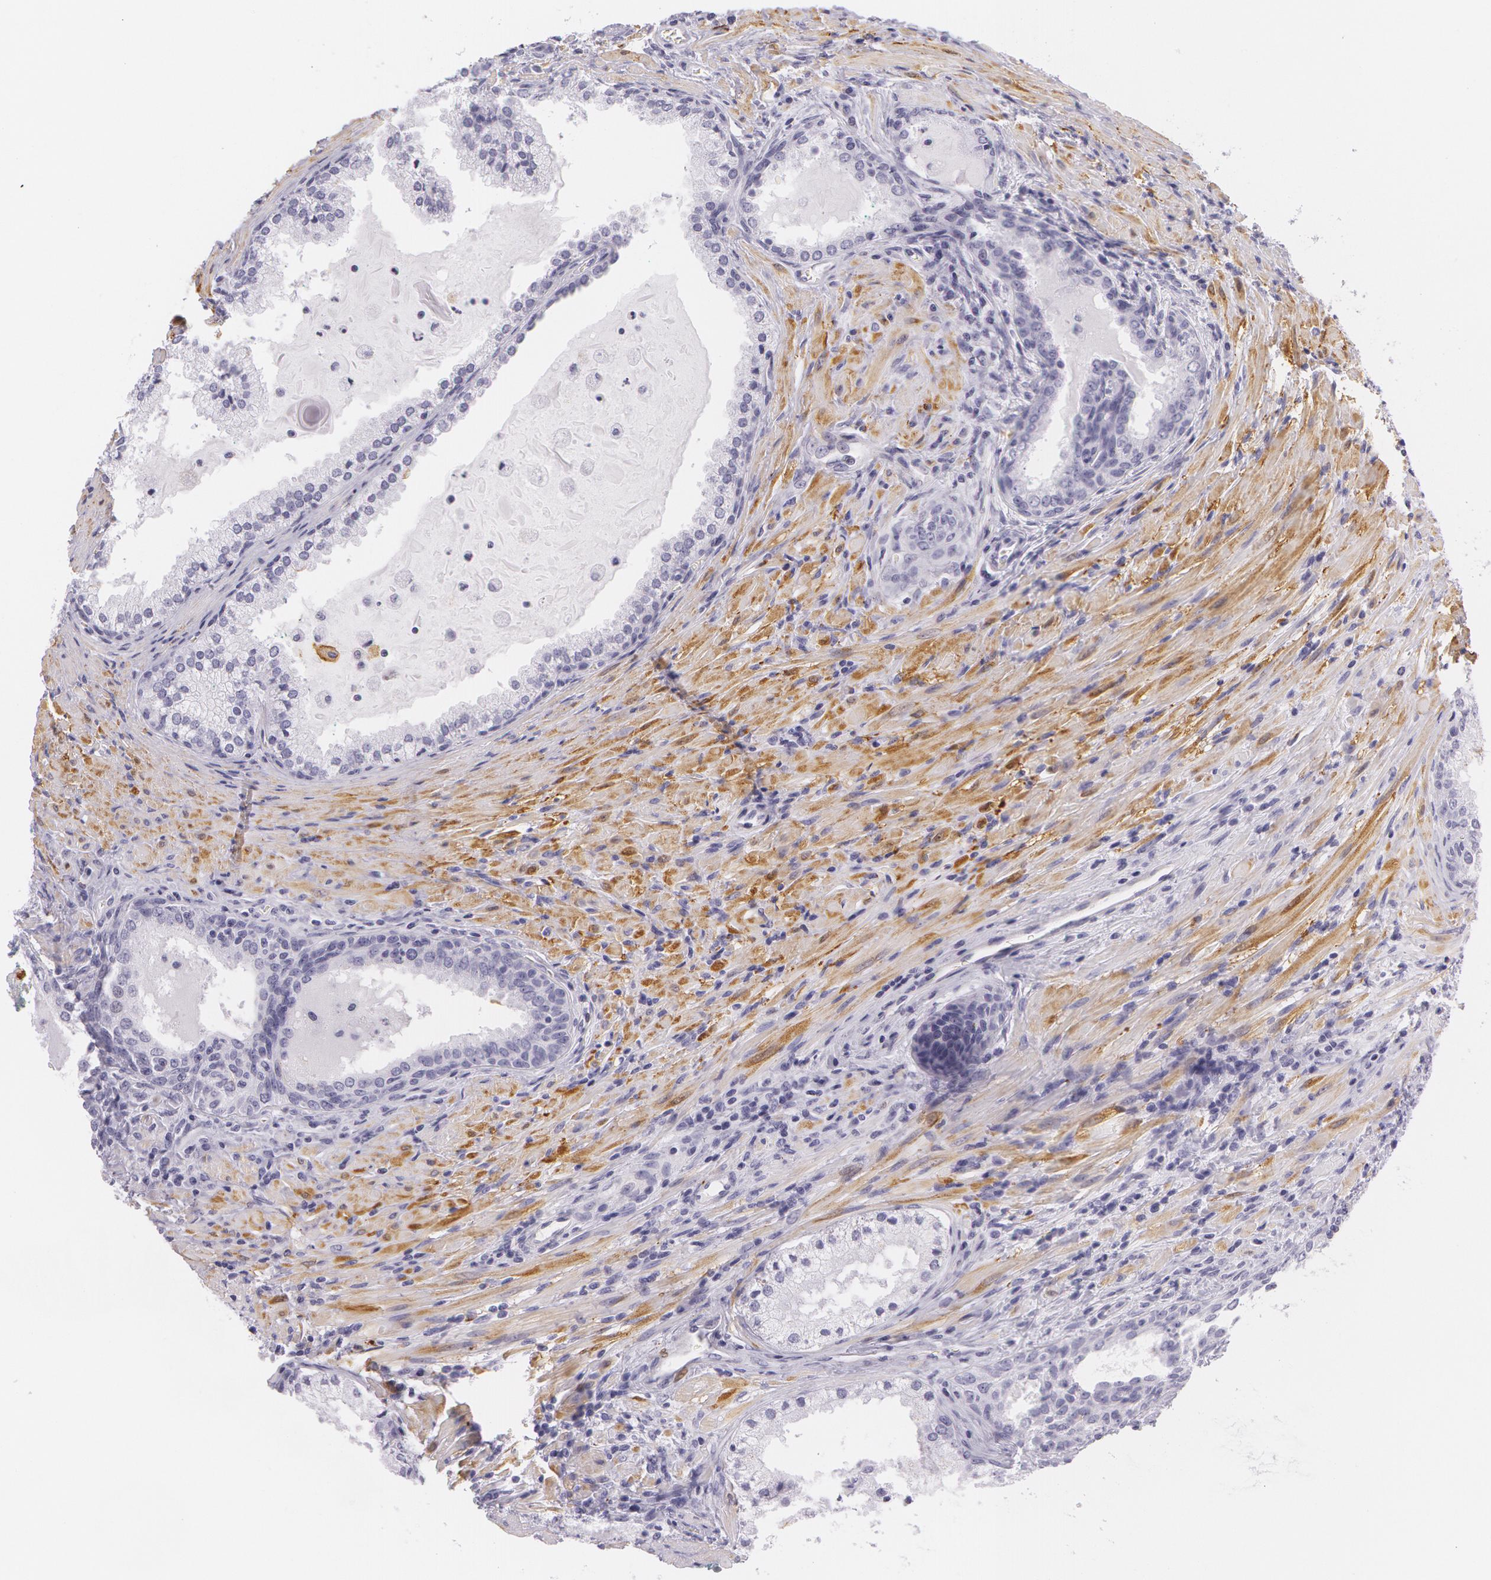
{"staining": {"intensity": "negative", "quantity": "none", "location": "none"}, "tissue": "prostate cancer", "cell_type": "Tumor cells", "image_type": "cancer", "snomed": [{"axis": "morphology", "description": "Adenocarcinoma, Medium grade"}, {"axis": "topography", "description": "Prostate"}], "caption": "Prostate cancer was stained to show a protein in brown. There is no significant positivity in tumor cells.", "gene": "SNCG", "patient": {"sex": "male", "age": 70}}